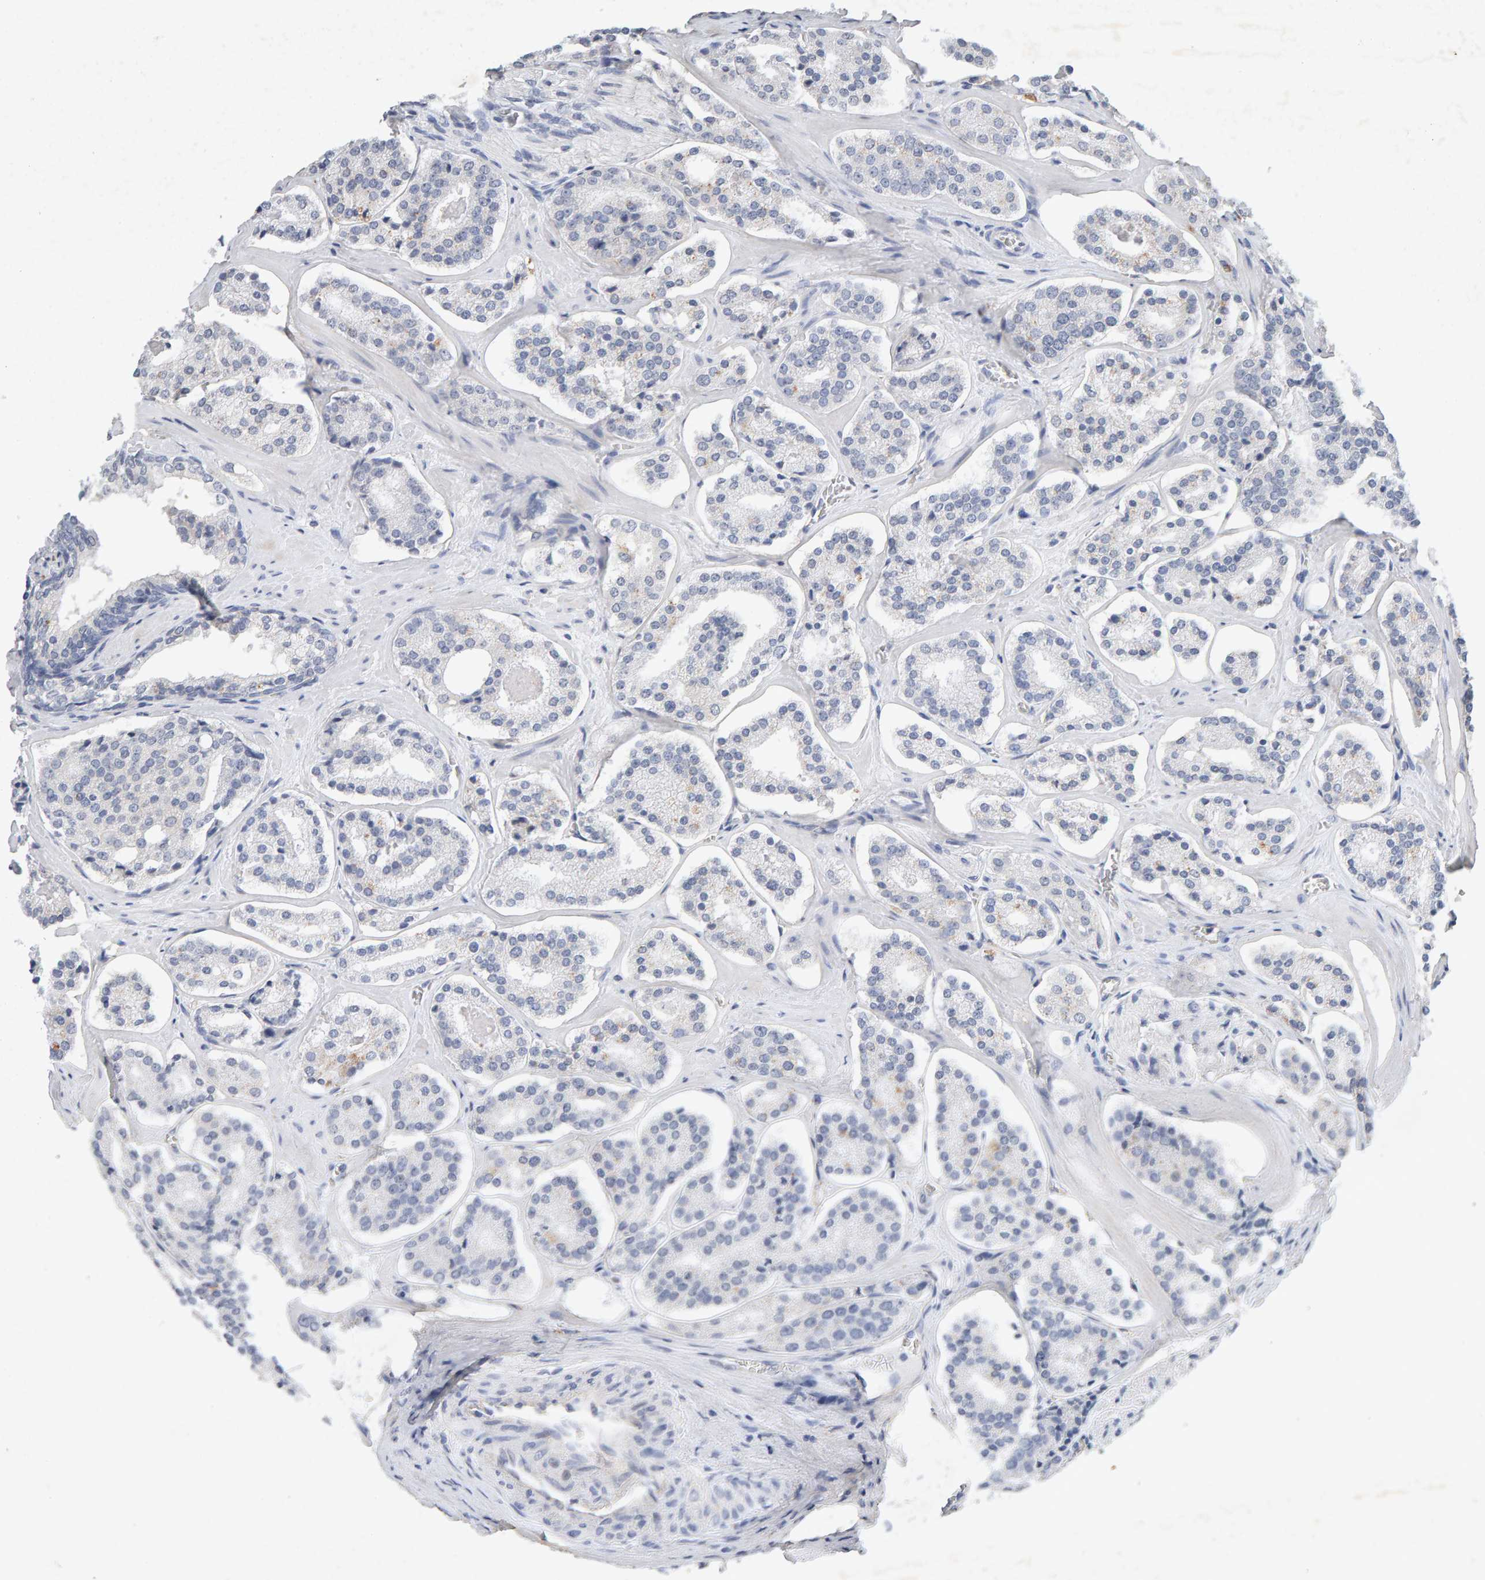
{"staining": {"intensity": "negative", "quantity": "none", "location": "none"}, "tissue": "prostate cancer", "cell_type": "Tumor cells", "image_type": "cancer", "snomed": [{"axis": "morphology", "description": "Adenocarcinoma, High grade"}, {"axis": "topography", "description": "Prostate"}], "caption": "This is an immunohistochemistry (IHC) image of human prostate cancer. There is no expression in tumor cells.", "gene": "PTPRM", "patient": {"sex": "male", "age": 60}}